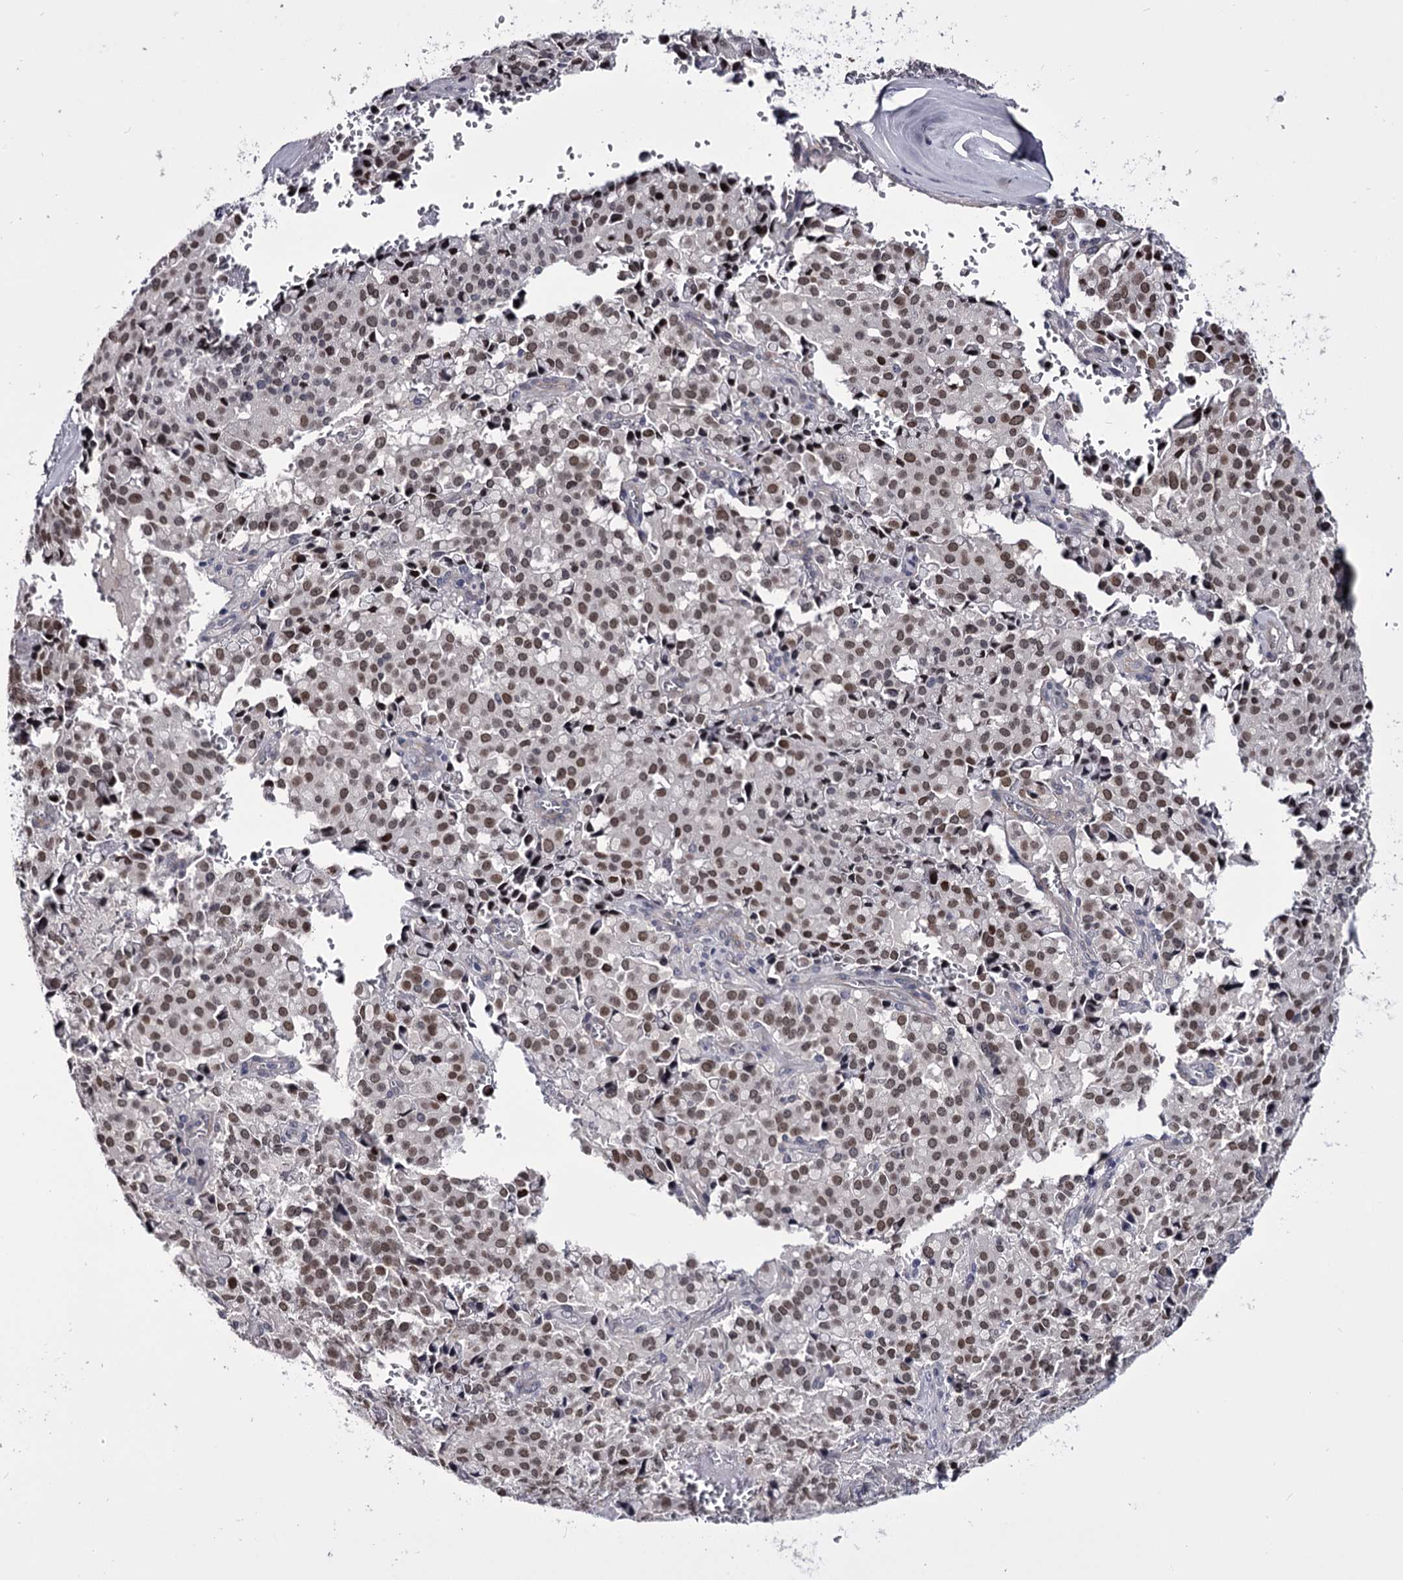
{"staining": {"intensity": "moderate", "quantity": ">75%", "location": "nuclear"}, "tissue": "pancreatic cancer", "cell_type": "Tumor cells", "image_type": "cancer", "snomed": [{"axis": "morphology", "description": "Adenocarcinoma, NOS"}, {"axis": "topography", "description": "Pancreas"}], "caption": "Immunohistochemistry photomicrograph of neoplastic tissue: human pancreatic cancer (adenocarcinoma) stained using immunohistochemistry (IHC) displays medium levels of moderate protein expression localized specifically in the nuclear of tumor cells, appearing as a nuclear brown color.", "gene": "OVOL2", "patient": {"sex": "male", "age": 65}}